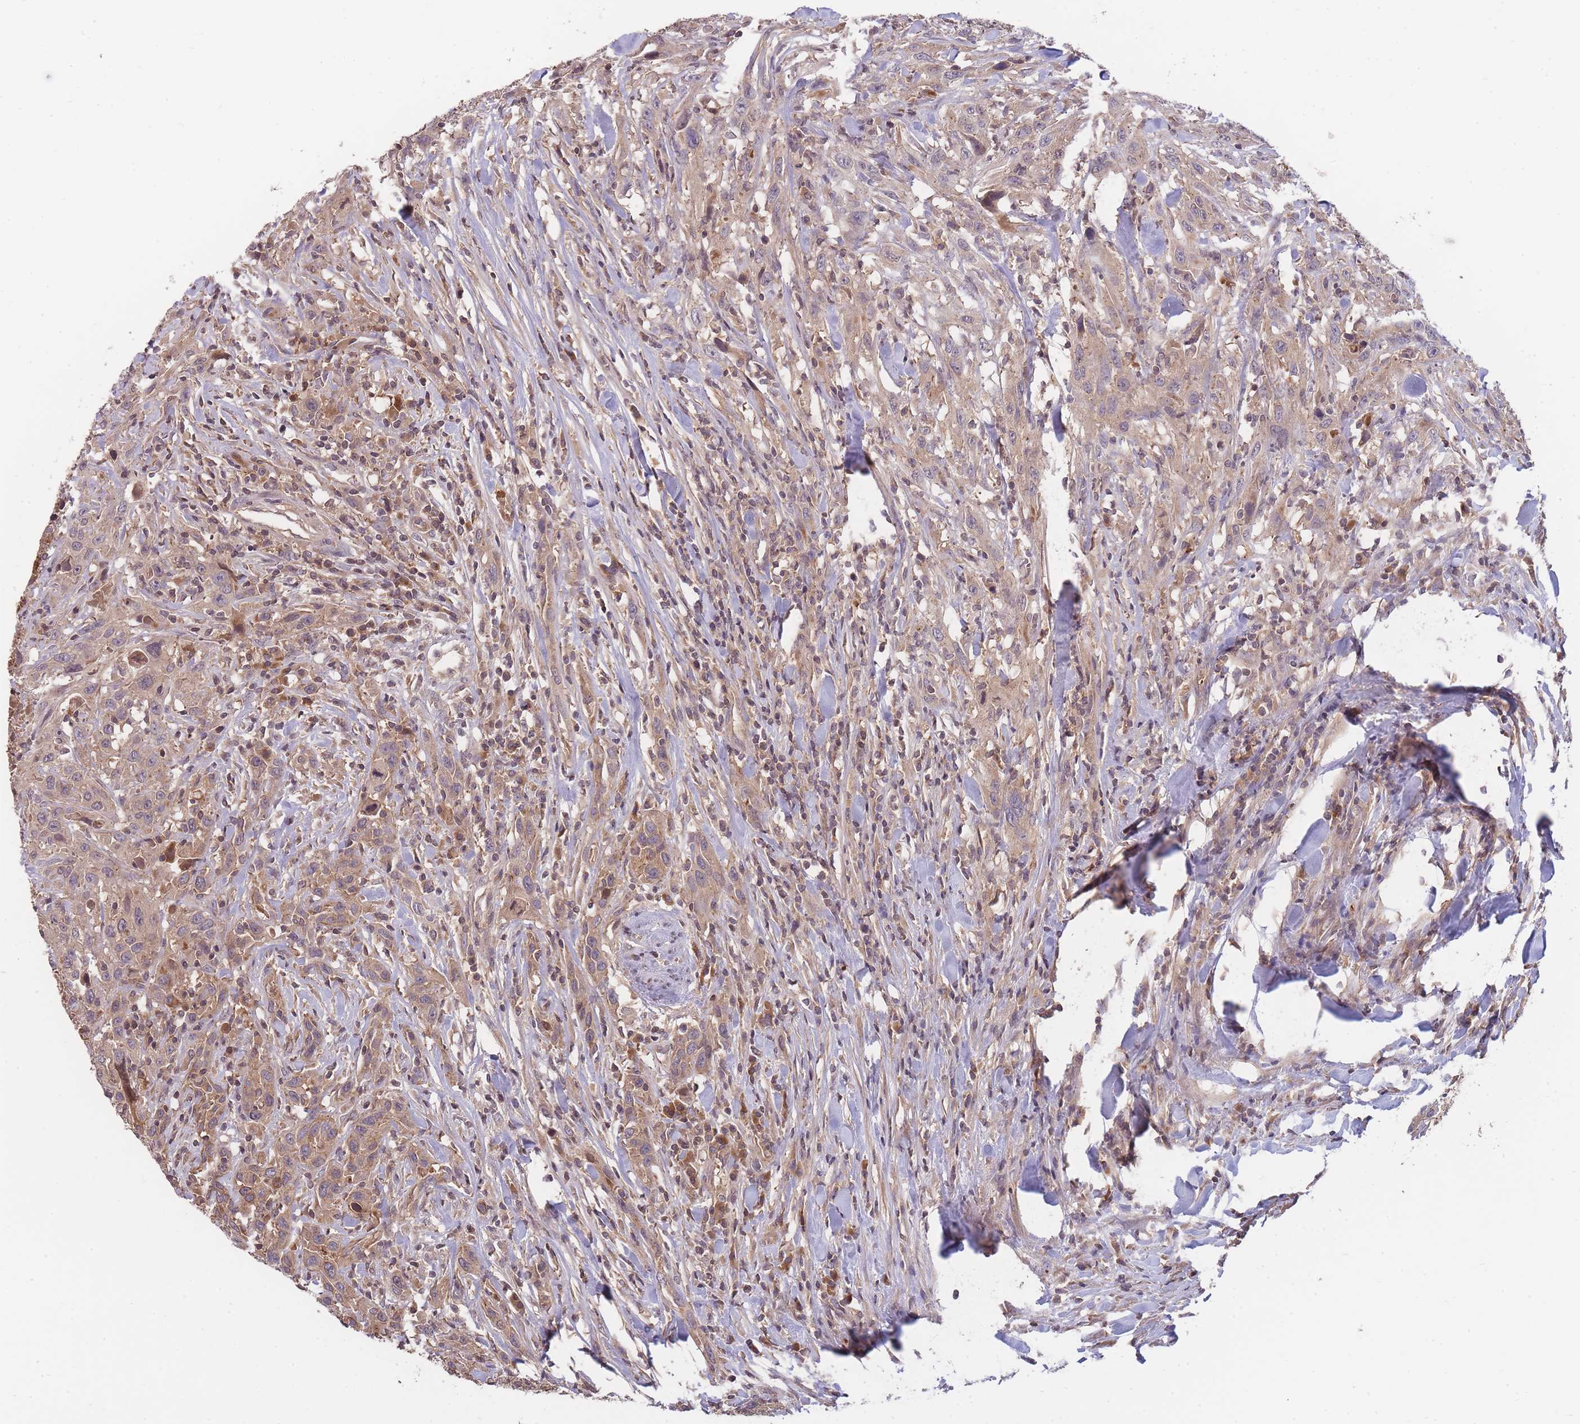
{"staining": {"intensity": "moderate", "quantity": "<25%", "location": "cytoplasmic/membranous"}, "tissue": "urothelial cancer", "cell_type": "Tumor cells", "image_type": "cancer", "snomed": [{"axis": "morphology", "description": "Urothelial carcinoma, High grade"}, {"axis": "topography", "description": "Urinary bladder"}], "caption": "Urothelial carcinoma (high-grade) was stained to show a protein in brown. There is low levels of moderate cytoplasmic/membranous positivity in approximately <25% of tumor cells. Immunohistochemistry stains the protein of interest in brown and the nuclei are stained blue.", "gene": "RALGDS", "patient": {"sex": "male", "age": 61}}